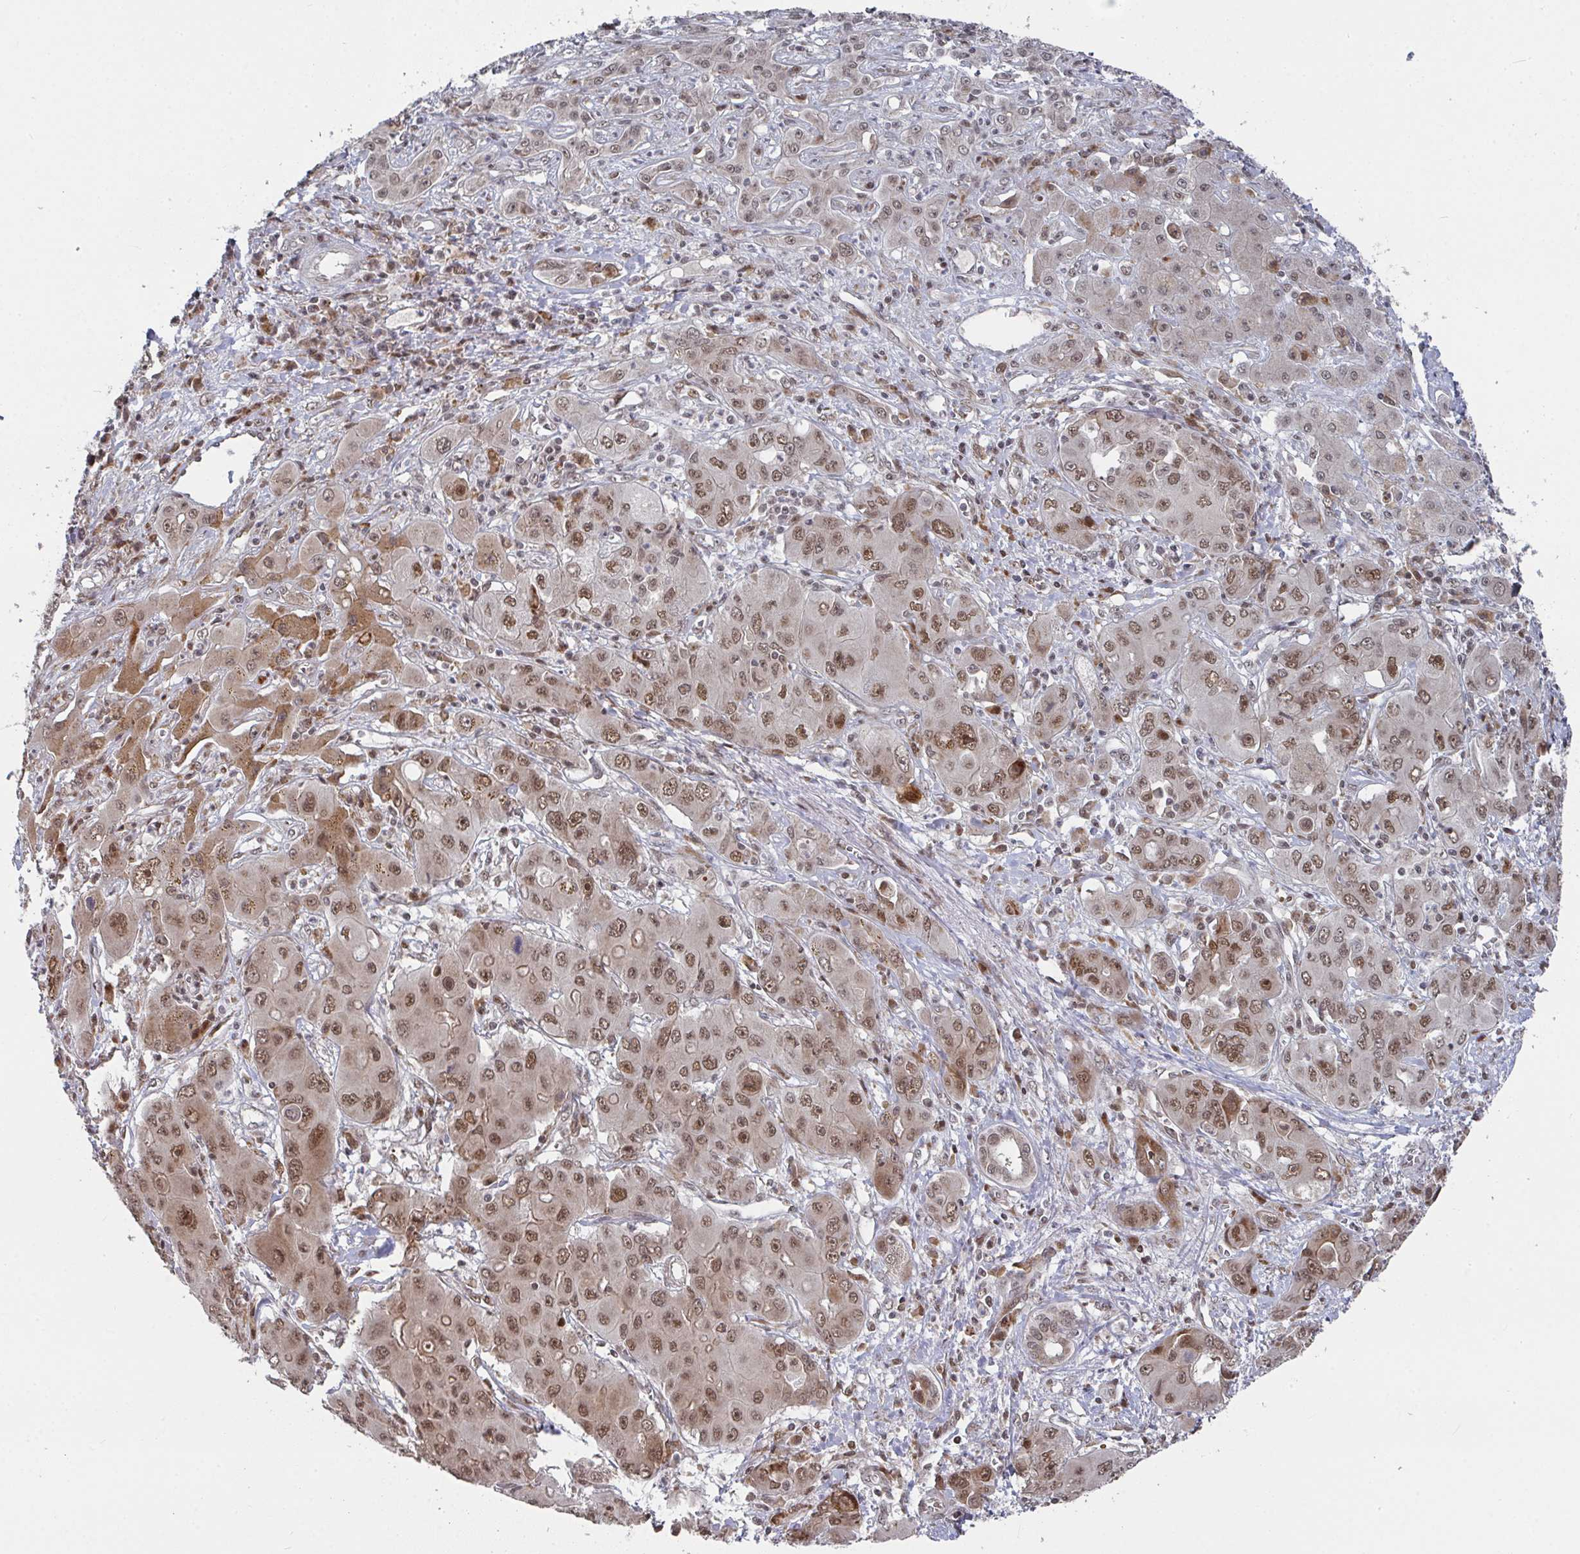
{"staining": {"intensity": "moderate", "quantity": ">75%", "location": "nuclear"}, "tissue": "liver cancer", "cell_type": "Tumor cells", "image_type": "cancer", "snomed": [{"axis": "morphology", "description": "Cholangiocarcinoma"}, {"axis": "topography", "description": "Liver"}], "caption": "Human liver cancer stained with a protein marker displays moderate staining in tumor cells.", "gene": "RBBP5", "patient": {"sex": "male", "age": 67}}